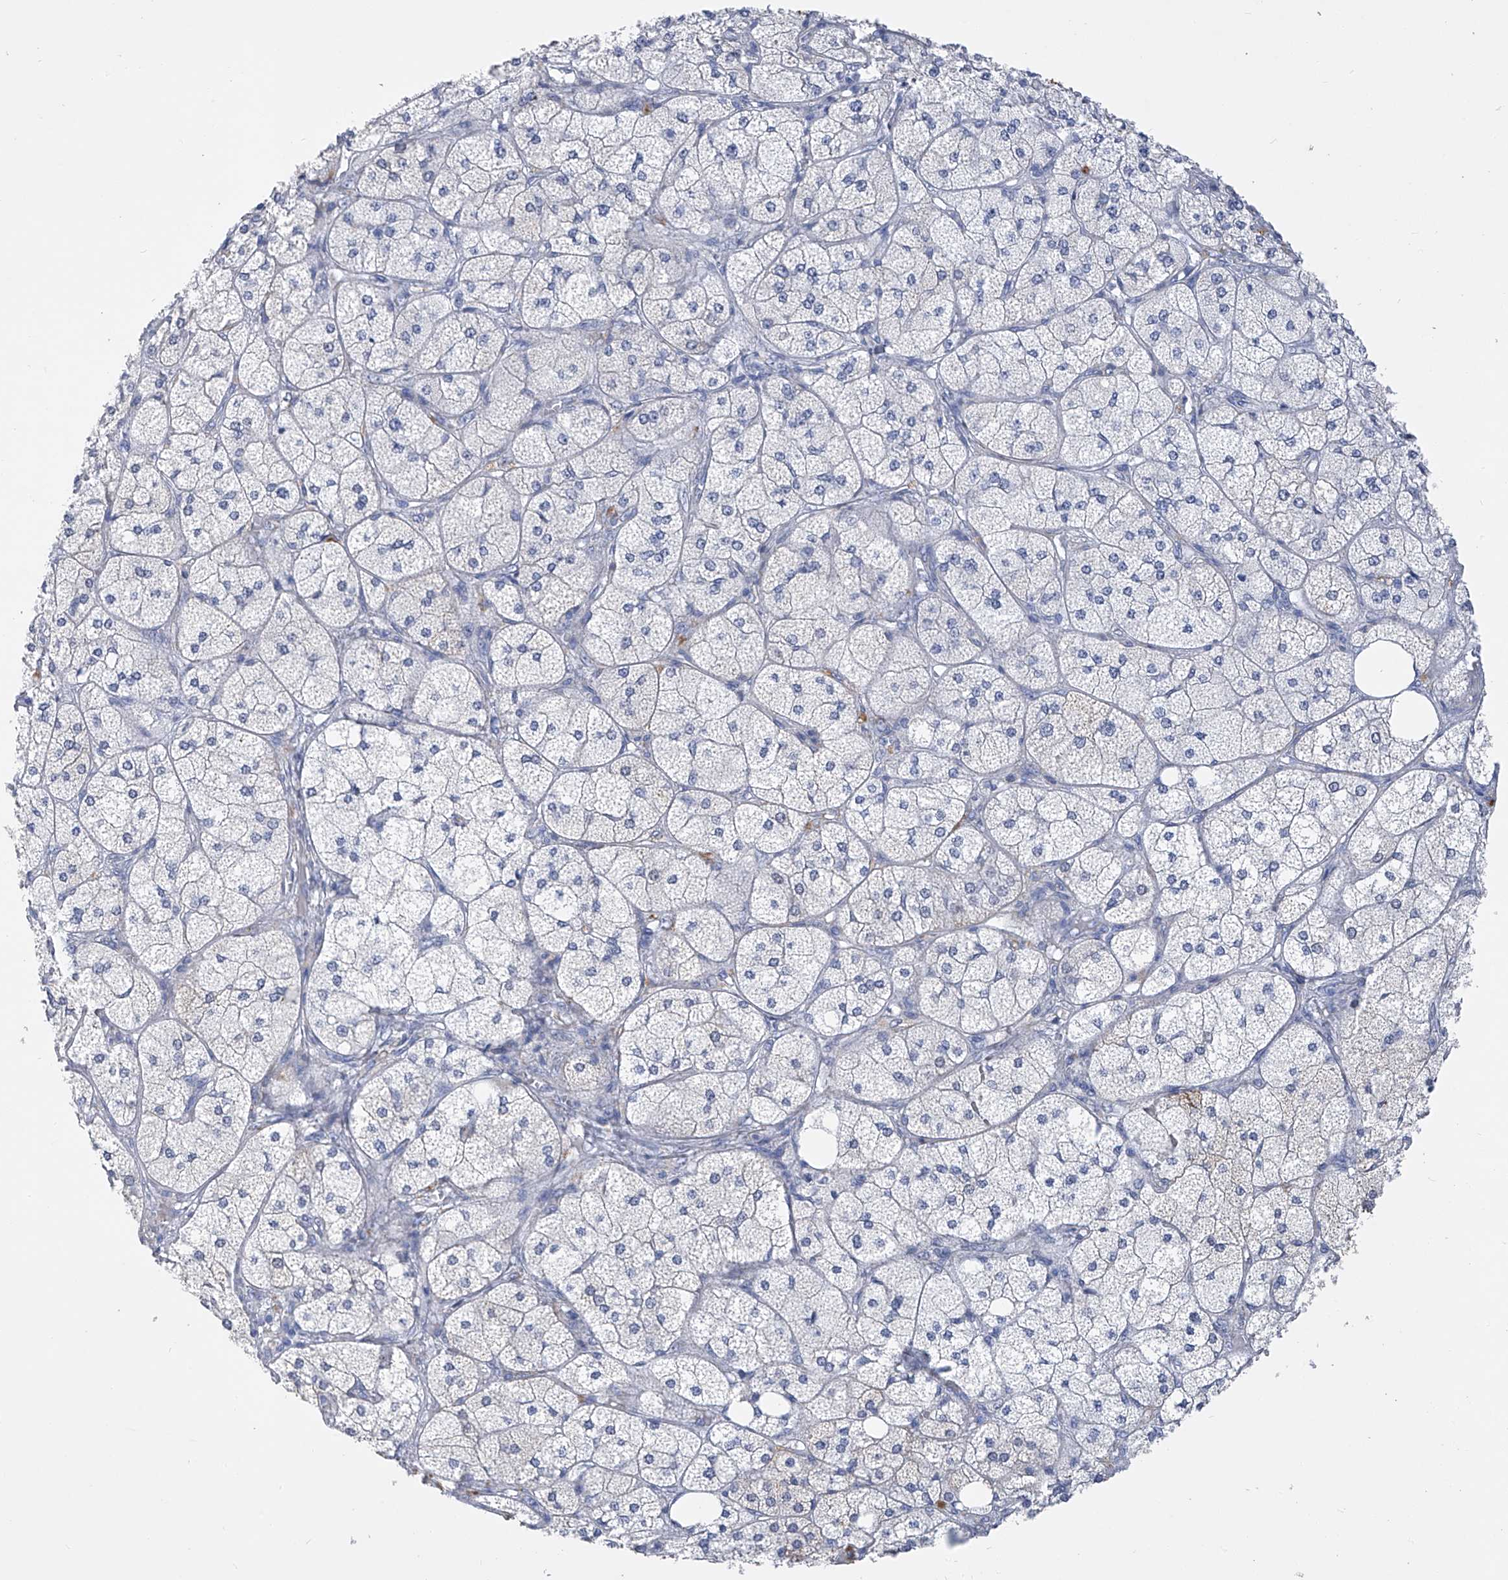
{"staining": {"intensity": "moderate", "quantity": "<25%", "location": "cytoplasmic/membranous"}, "tissue": "adrenal gland", "cell_type": "Glandular cells", "image_type": "normal", "snomed": [{"axis": "morphology", "description": "Normal tissue, NOS"}, {"axis": "topography", "description": "Adrenal gland"}], "caption": "High-power microscopy captured an immunohistochemistry (IHC) image of normal adrenal gland, revealing moderate cytoplasmic/membranous staining in approximately <25% of glandular cells.", "gene": "ADRA1A", "patient": {"sex": "female", "age": 61}}